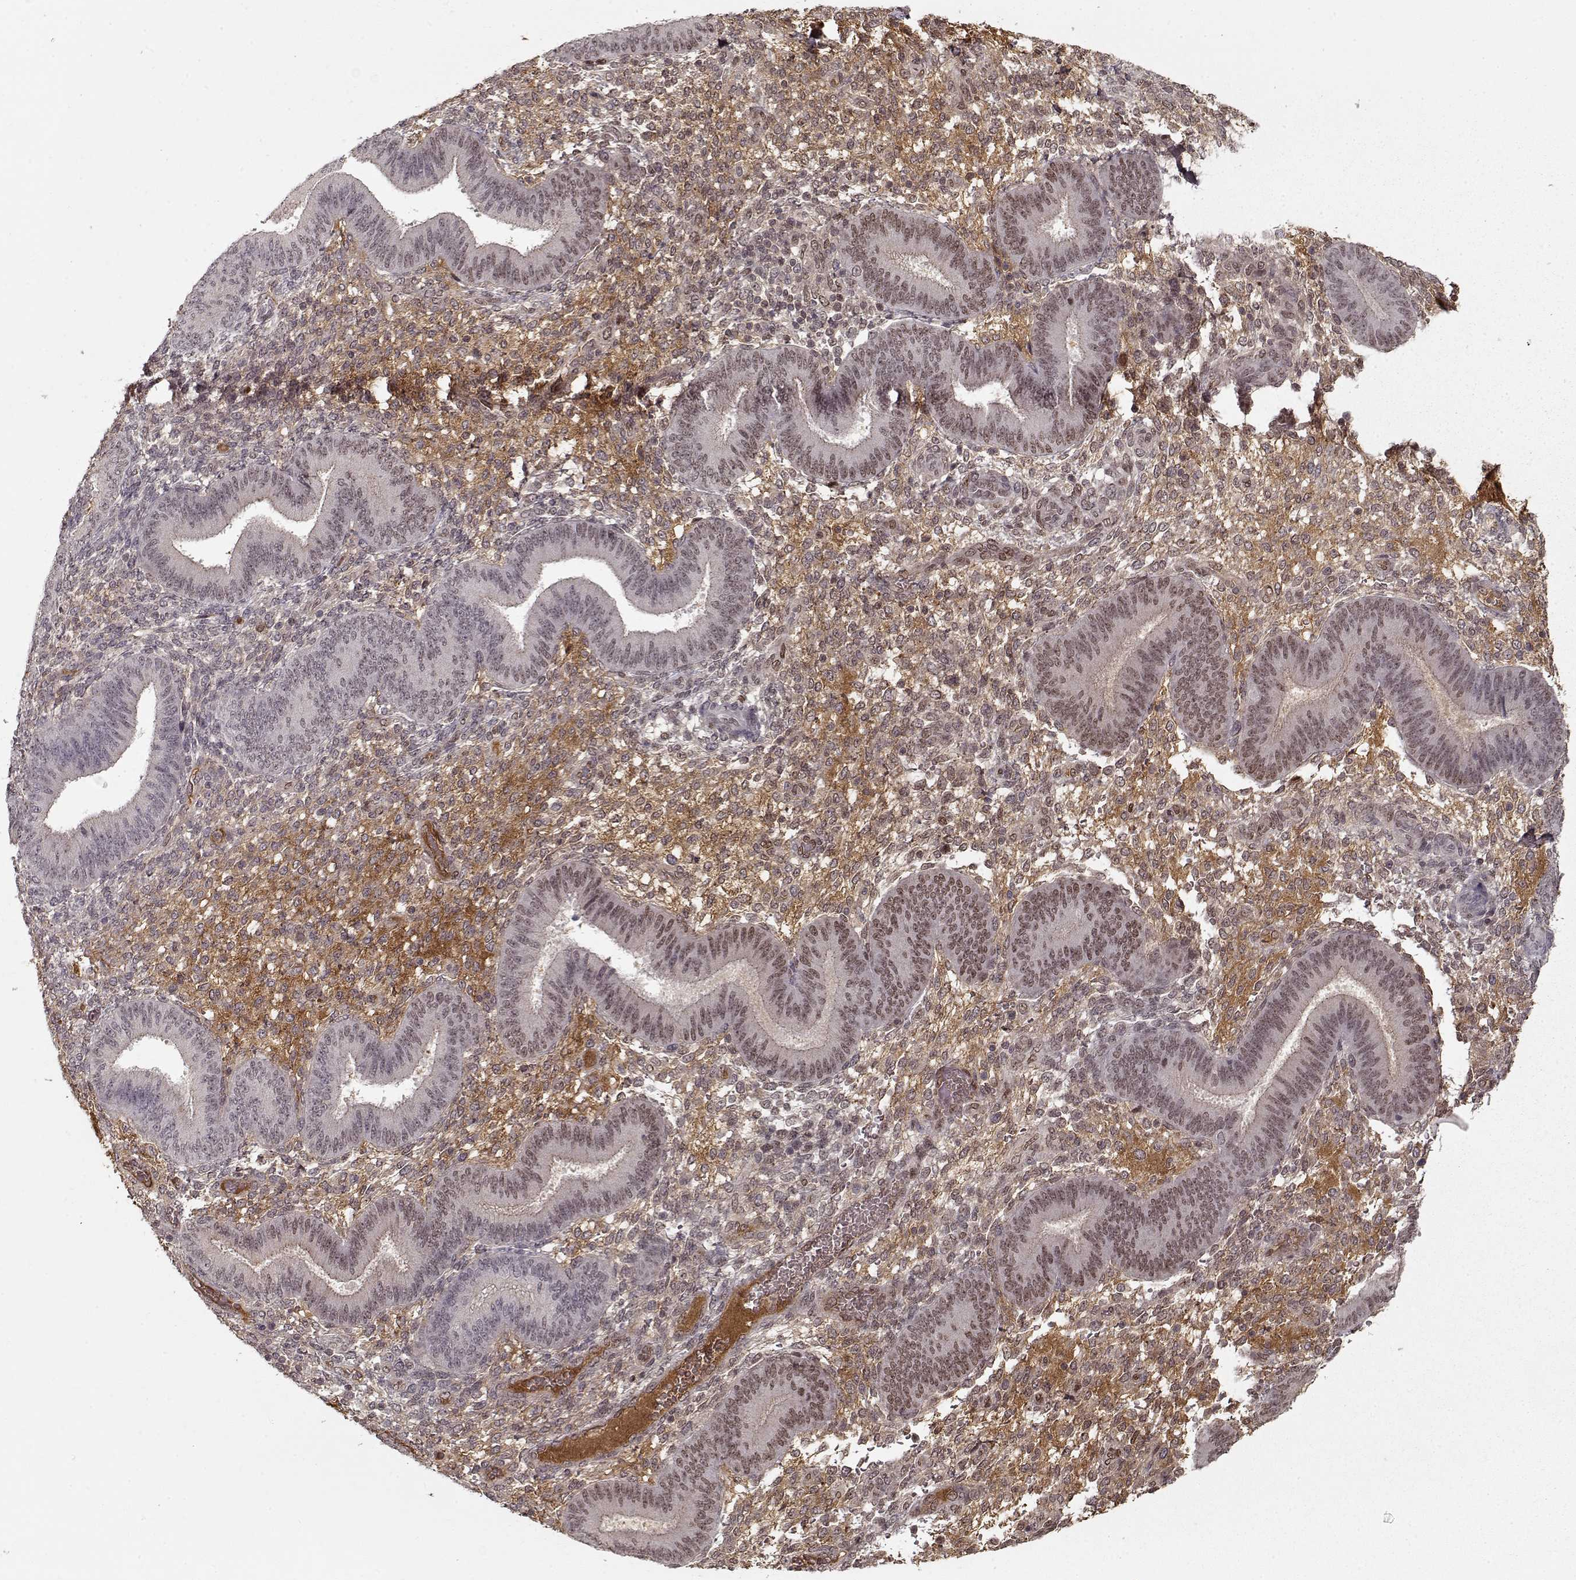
{"staining": {"intensity": "negative", "quantity": "none", "location": "none"}, "tissue": "endometrium", "cell_type": "Cells in endometrial stroma", "image_type": "normal", "snomed": [{"axis": "morphology", "description": "Normal tissue, NOS"}, {"axis": "topography", "description": "Endometrium"}], "caption": "The image reveals no significant expression in cells in endometrial stroma of endometrium. The staining is performed using DAB brown chromogen with nuclei counter-stained in using hematoxylin.", "gene": "AFM", "patient": {"sex": "female", "age": 39}}